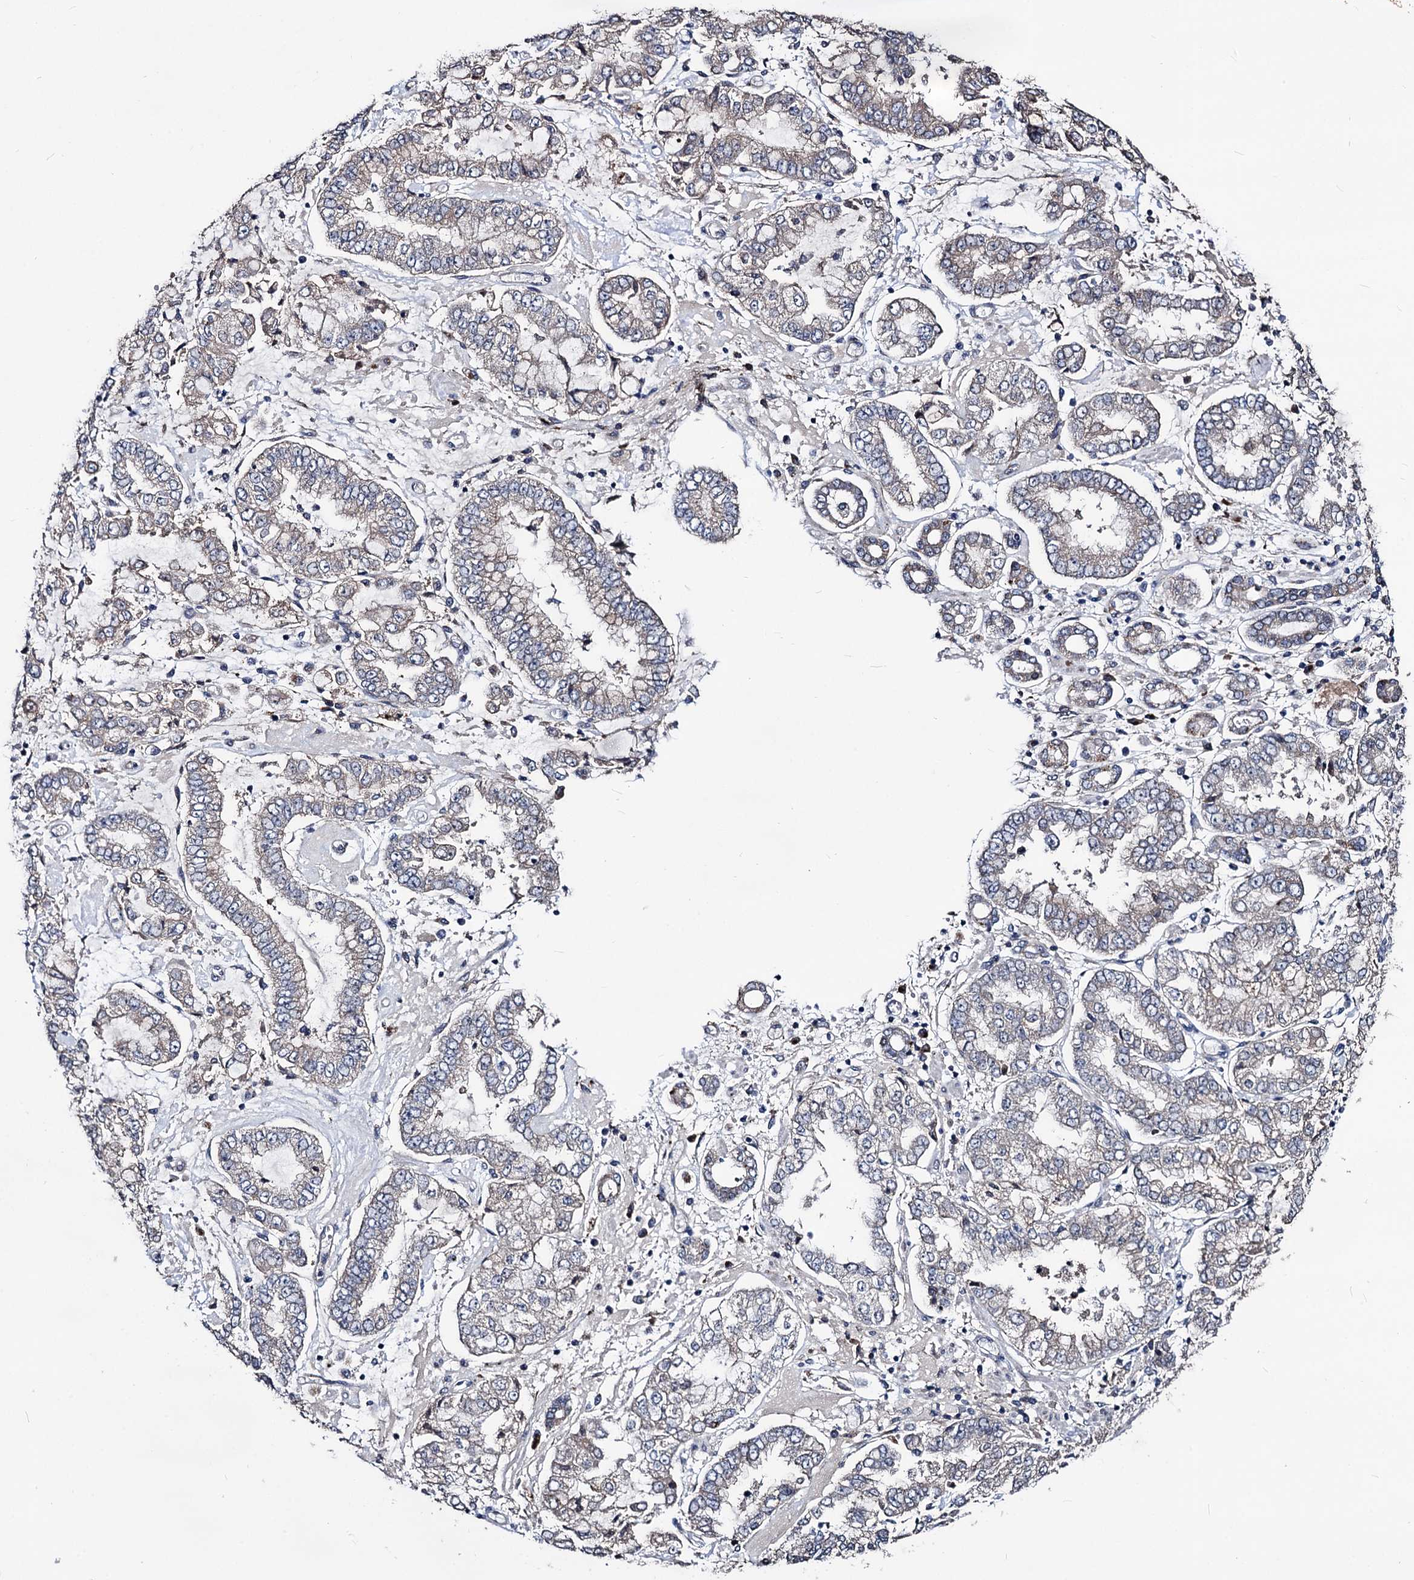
{"staining": {"intensity": "negative", "quantity": "none", "location": "none"}, "tissue": "stomach cancer", "cell_type": "Tumor cells", "image_type": "cancer", "snomed": [{"axis": "morphology", "description": "Adenocarcinoma, NOS"}, {"axis": "topography", "description": "Stomach"}], "caption": "Human stomach cancer stained for a protein using immunohistochemistry reveals no expression in tumor cells.", "gene": "SMAGP", "patient": {"sex": "male", "age": 76}}